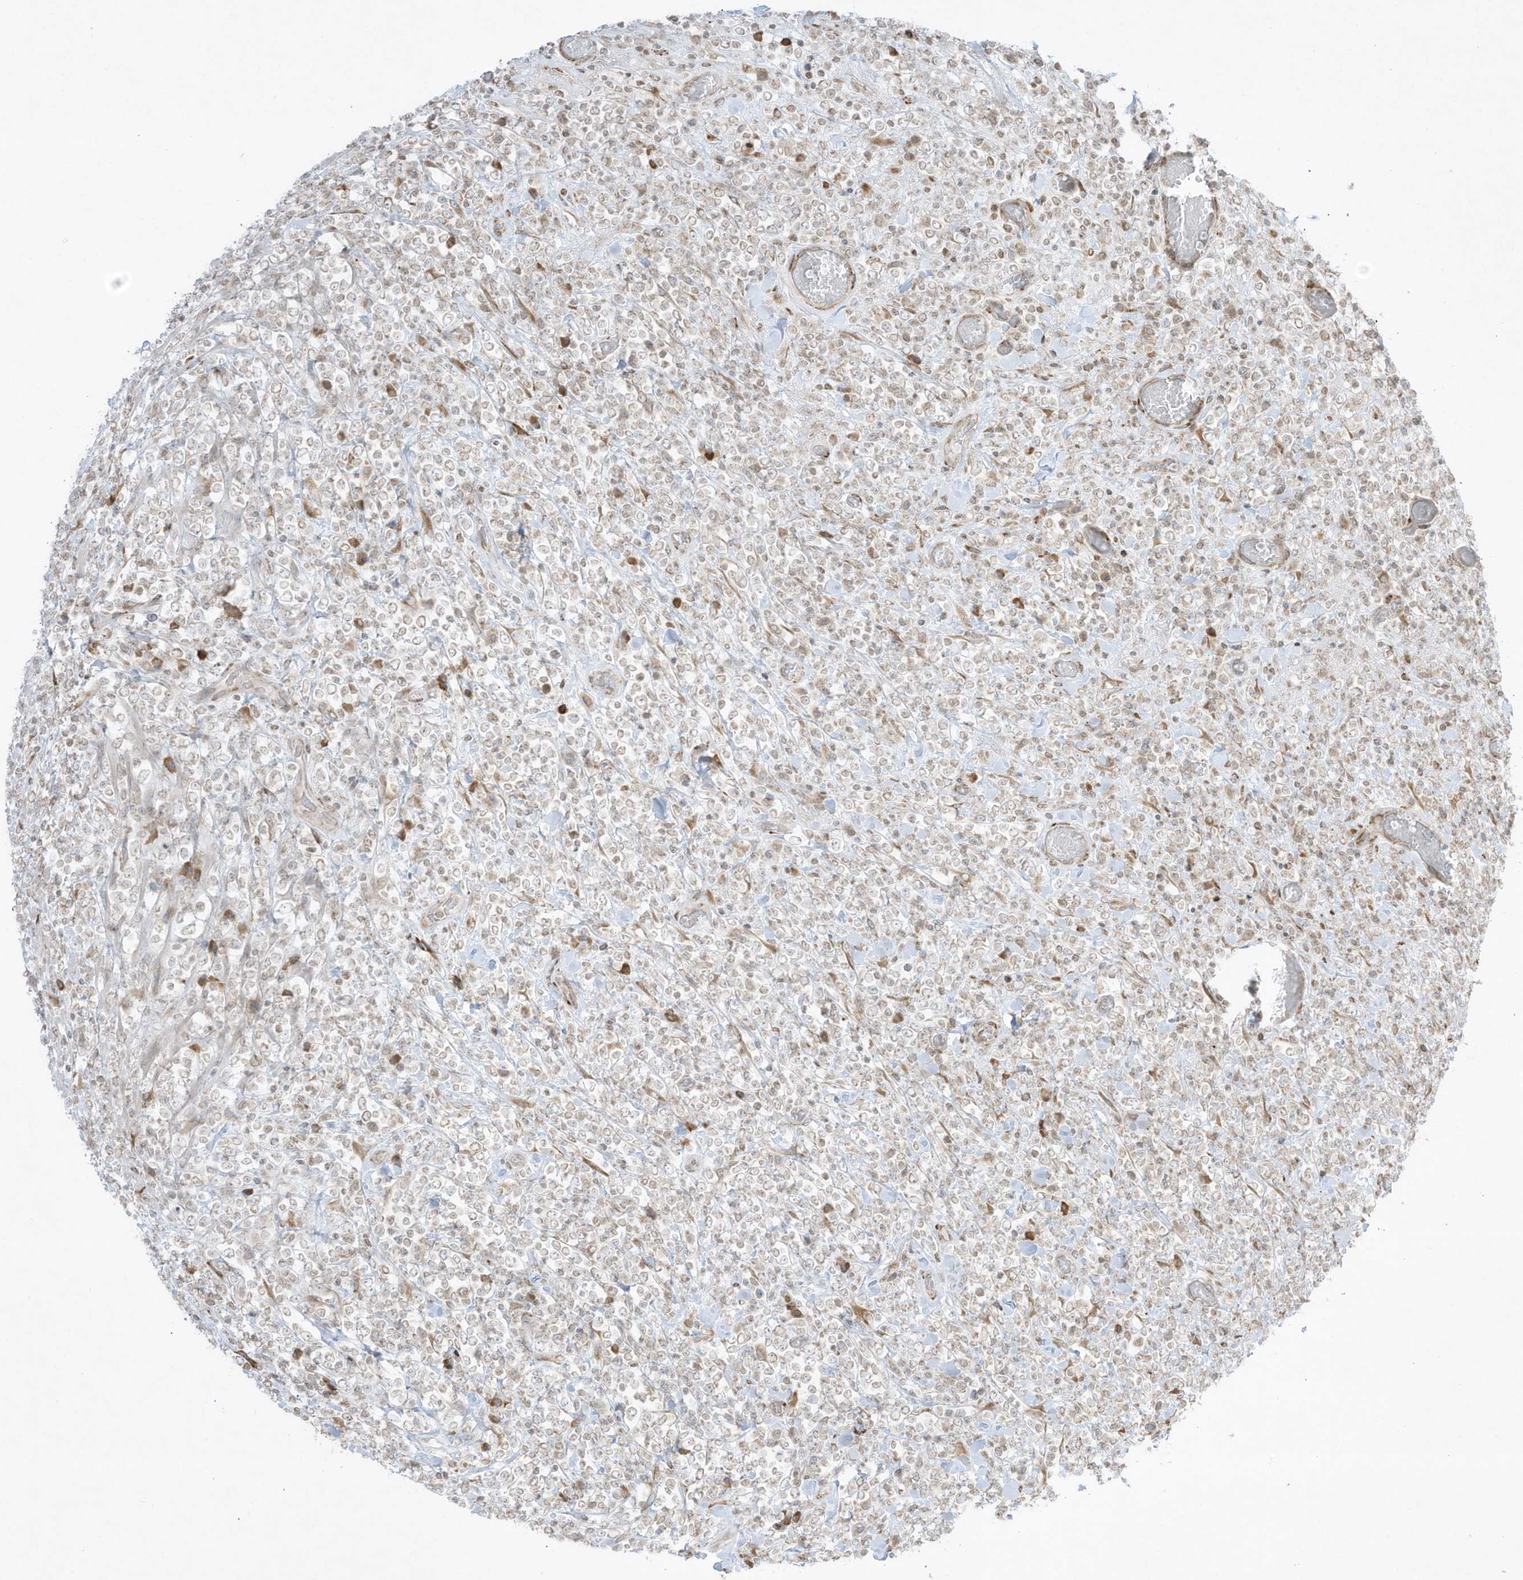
{"staining": {"intensity": "weak", "quantity": "<25%", "location": "cytoplasmic/membranous"}, "tissue": "lymphoma", "cell_type": "Tumor cells", "image_type": "cancer", "snomed": [{"axis": "morphology", "description": "Malignant lymphoma, non-Hodgkin's type, High grade"}, {"axis": "topography", "description": "Colon"}], "caption": "Tumor cells are negative for brown protein staining in lymphoma.", "gene": "PTK6", "patient": {"sex": "female", "age": 53}}